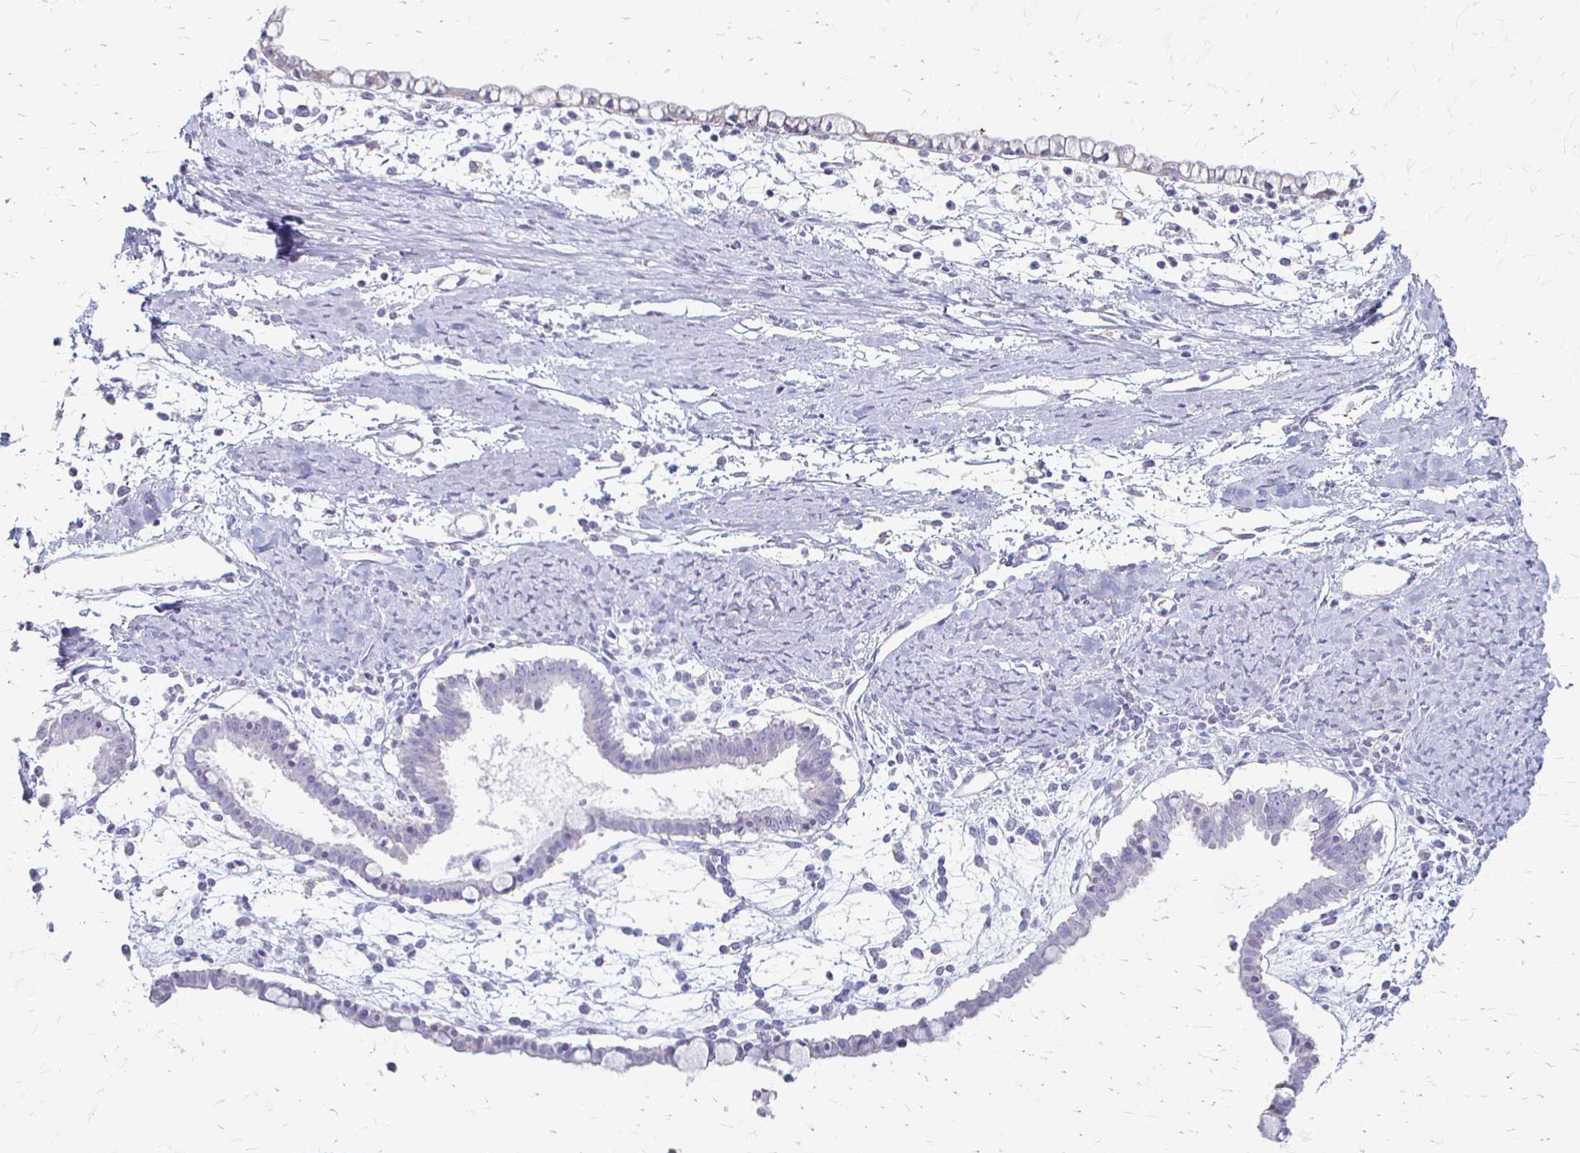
{"staining": {"intensity": "negative", "quantity": "none", "location": "none"}, "tissue": "ovarian cancer", "cell_type": "Tumor cells", "image_type": "cancer", "snomed": [{"axis": "morphology", "description": "Cystadenocarcinoma, mucinous, NOS"}, {"axis": "topography", "description": "Ovary"}], "caption": "High power microscopy micrograph of an IHC micrograph of ovarian cancer (mucinous cystadenocarcinoma), revealing no significant staining in tumor cells.", "gene": "ACP5", "patient": {"sex": "female", "age": 61}}